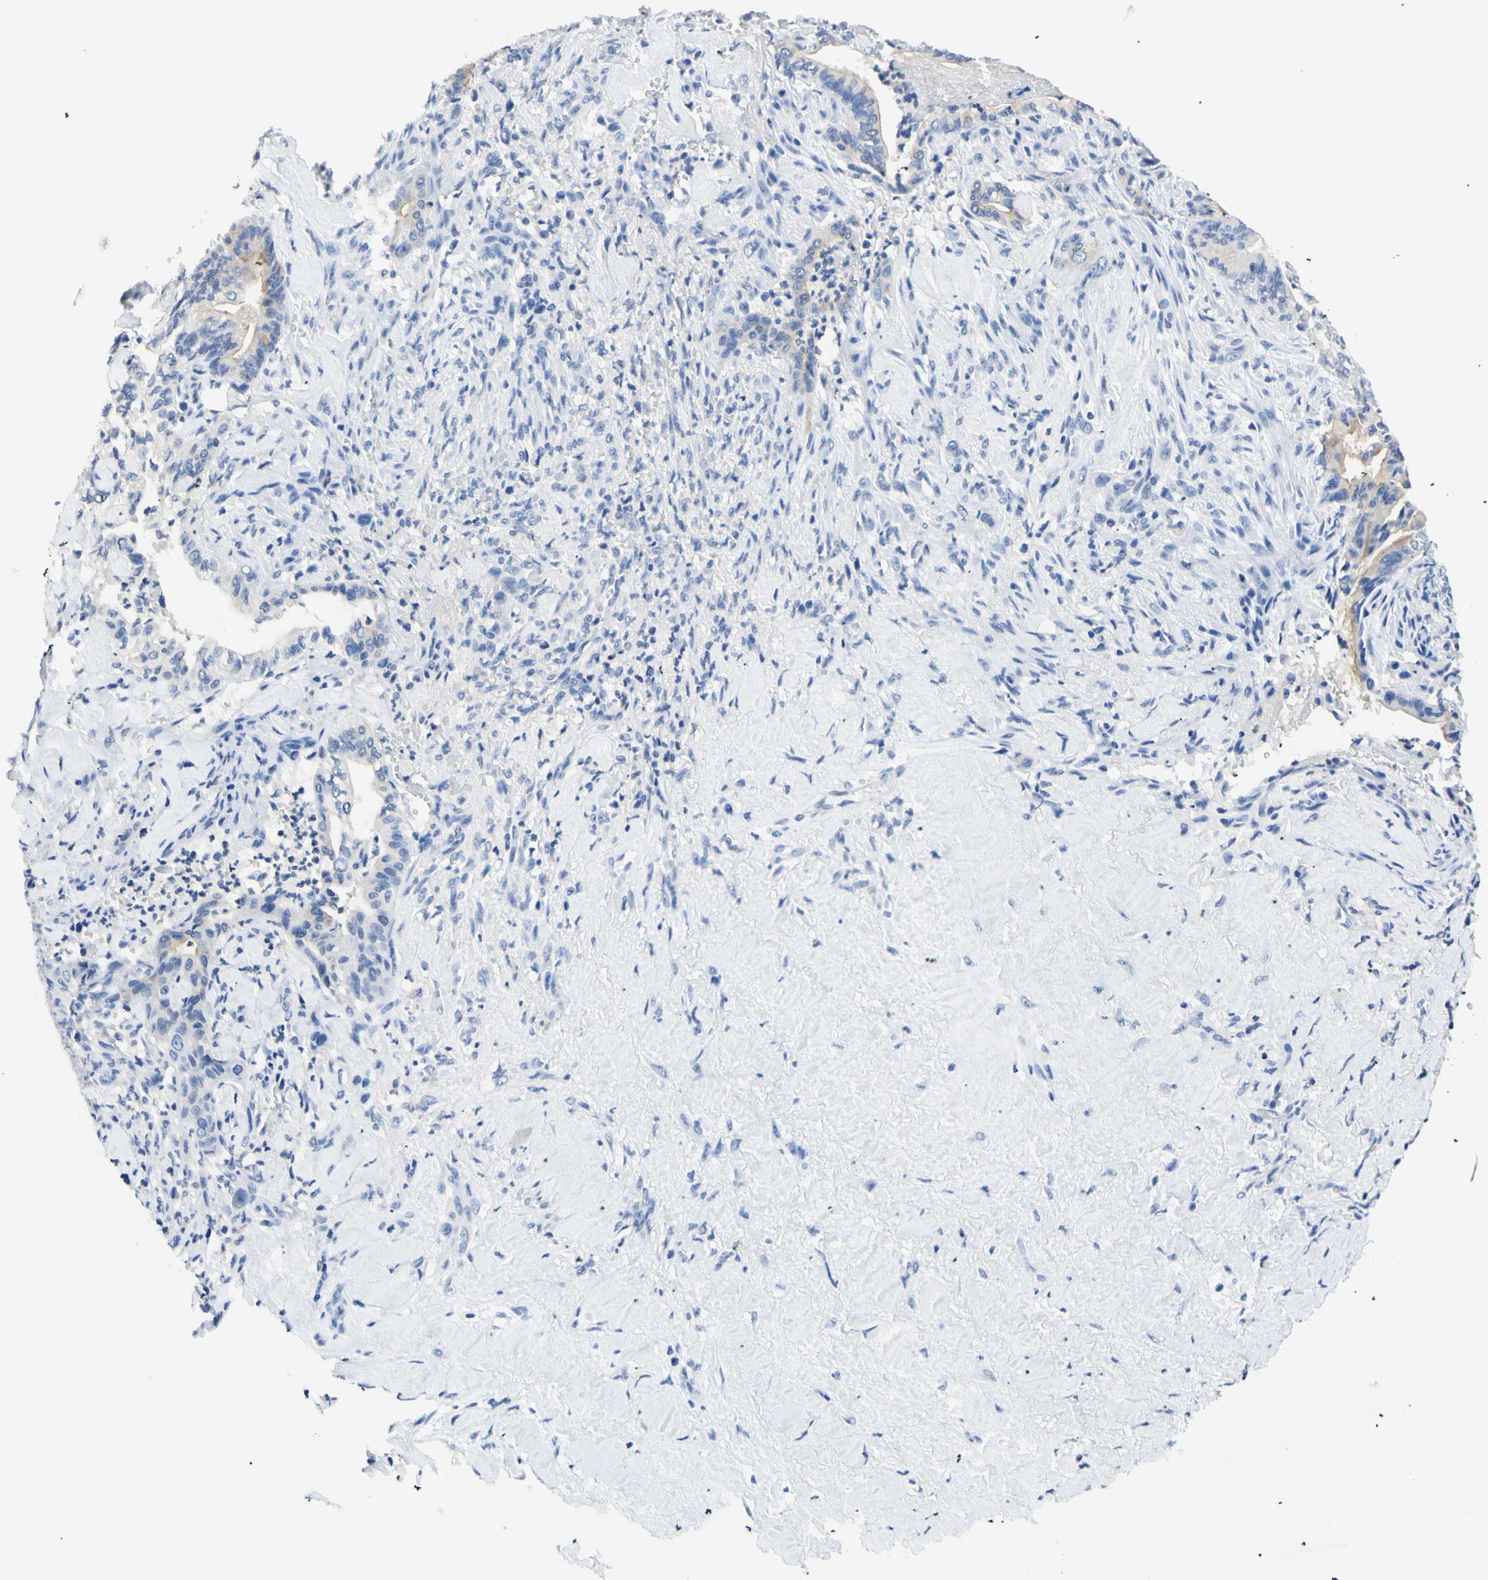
{"staining": {"intensity": "negative", "quantity": "none", "location": "none"}, "tissue": "liver cancer", "cell_type": "Tumor cells", "image_type": "cancer", "snomed": [{"axis": "morphology", "description": "Cholangiocarcinoma"}, {"axis": "topography", "description": "Liver"}], "caption": "Histopathology image shows no protein expression in tumor cells of liver cancer (cholangiocarcinoma) tissue.", "gene": "HPCA", "patient": {"sex": "female", "age": 67}}